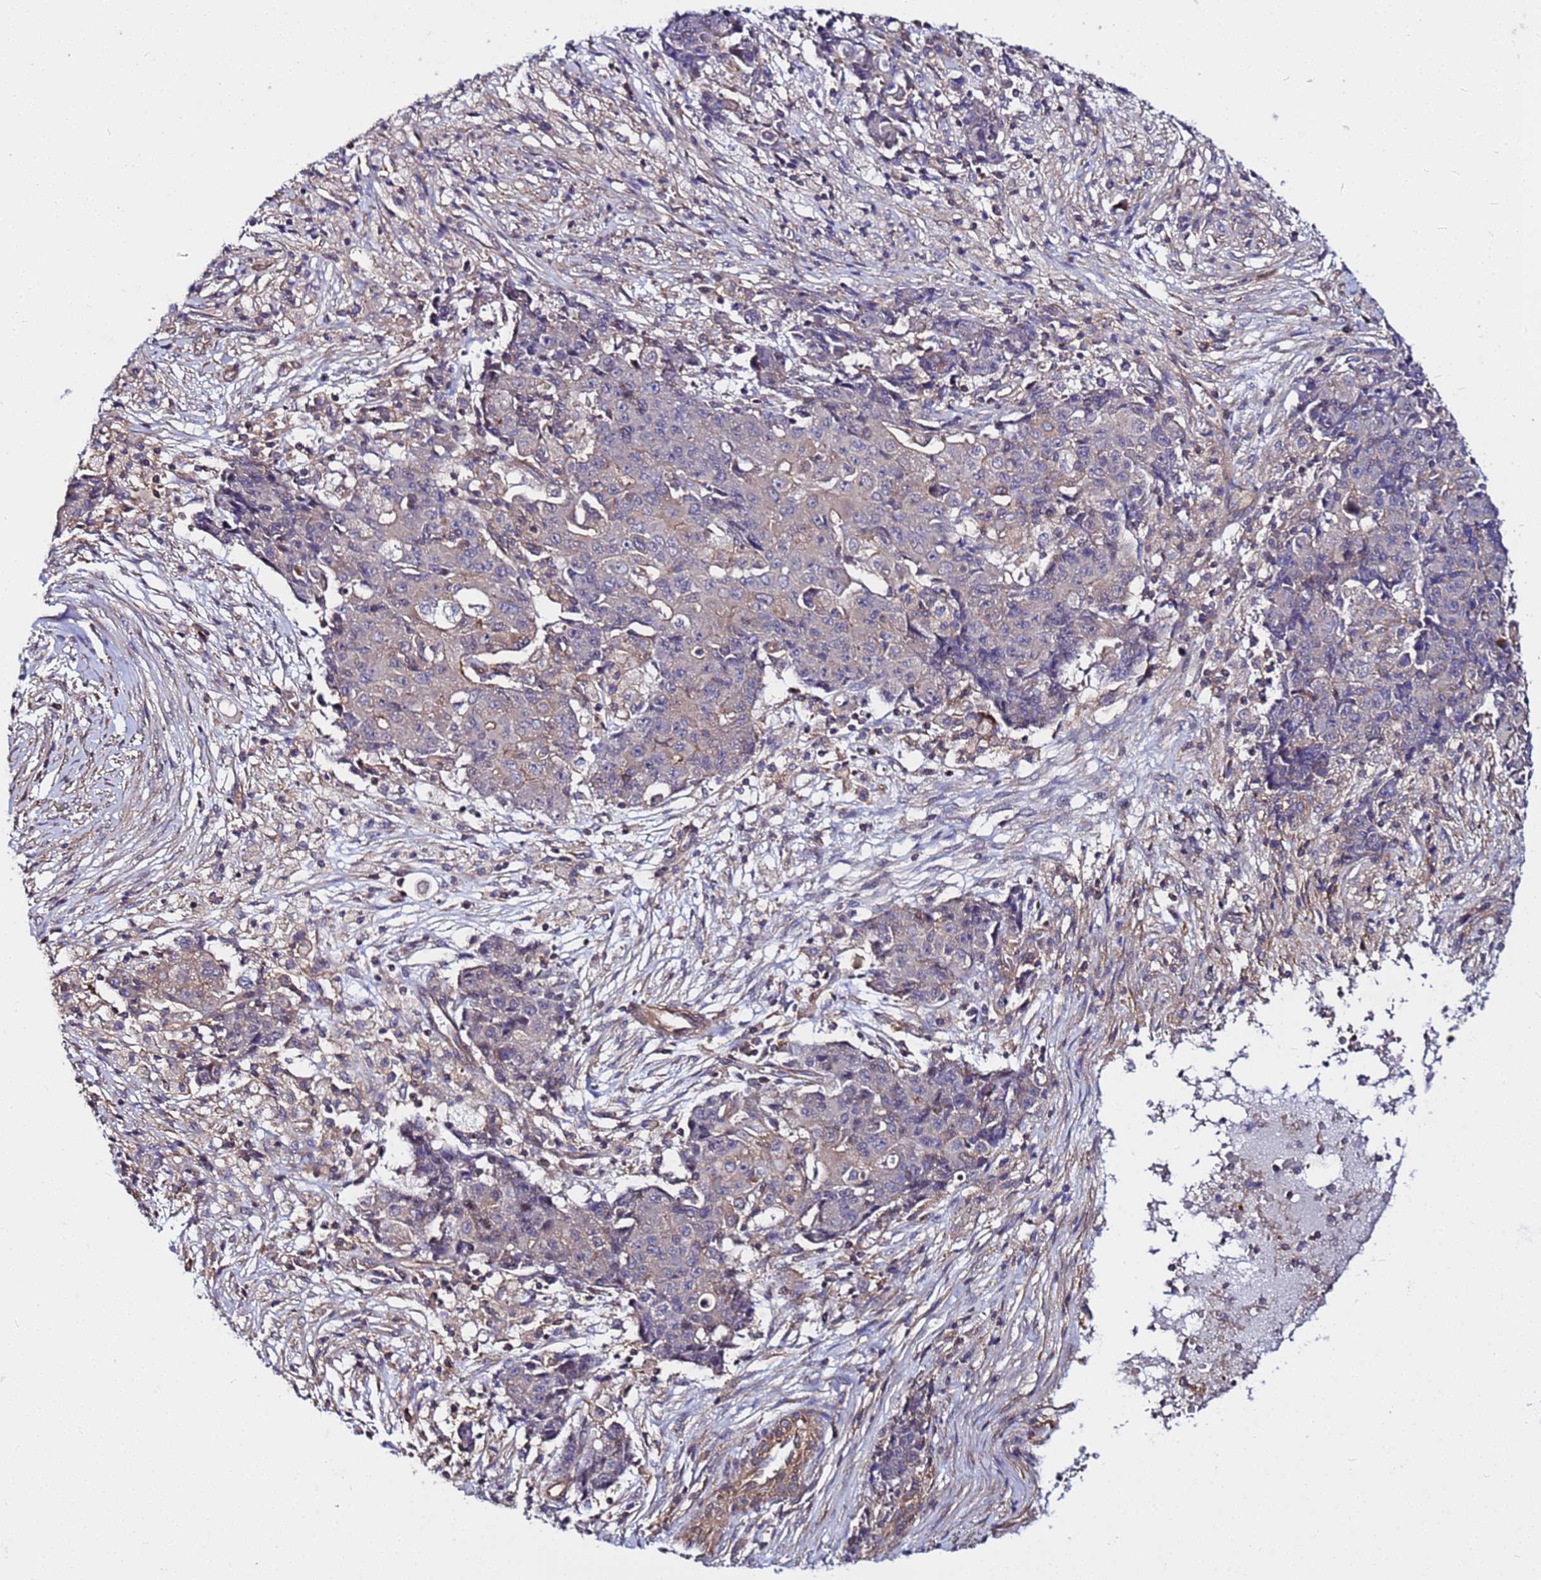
{"staining": {"intensity": "weak", "quantity": "<25%", "location": "cytoplasmic/membranous"}, "tissue": "ovarian cancer", "cell_type": "Tumor cells", "image_type": "cancer", "snomed": [{"axis": "morphology", "description": "Carcinoma, endometroid"}, {"axis": "topography", "description": "Ovary"}], "caption": "Immunohistochemistry (IHC) image of ovarian cancer stained for a protein (brown), which displays no staining in tumor cells.", "gene": "STK38", "patient": {"sex": "female", "age": 42}}